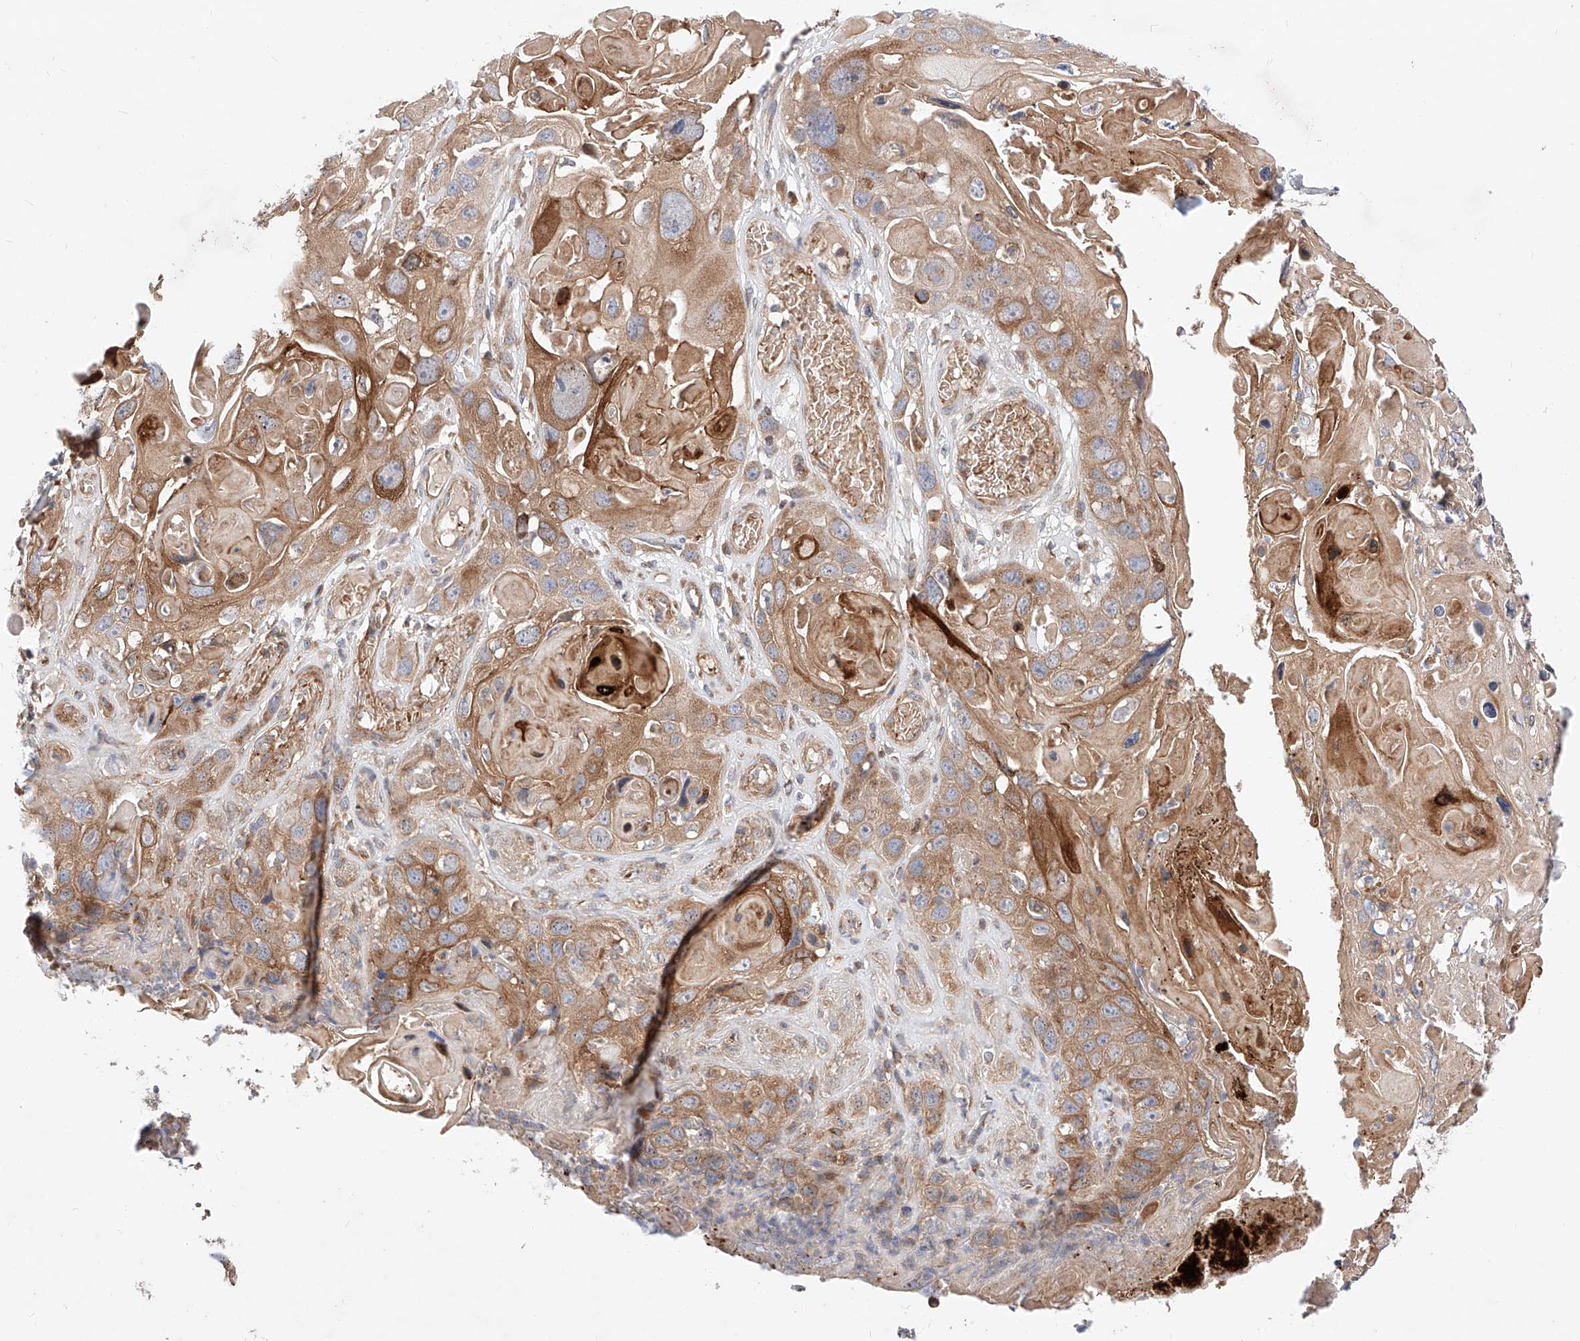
{"staining": {"intensity": "moderate", "quantity": "25%-75%", "location": "cytoplasmic/membranous"}, "tissue": "skin cancer", "cell_type": "Tumor cells", "image_type": "cancer", "snomed": [{"axis": "morphology", "description": "Squamous cell carcinoma, NOS"}, {"axis": "topography", "description": "Skin"}], "caption": "Human squamous cell carcinoma (skin) stained with a brown dye reveals moderate cytoplasmic/membranous positive expression in approximately 25%-75% of tumor cells.", "gene": "NR1D1", "patient": {"sex": "male", "age": 55}}